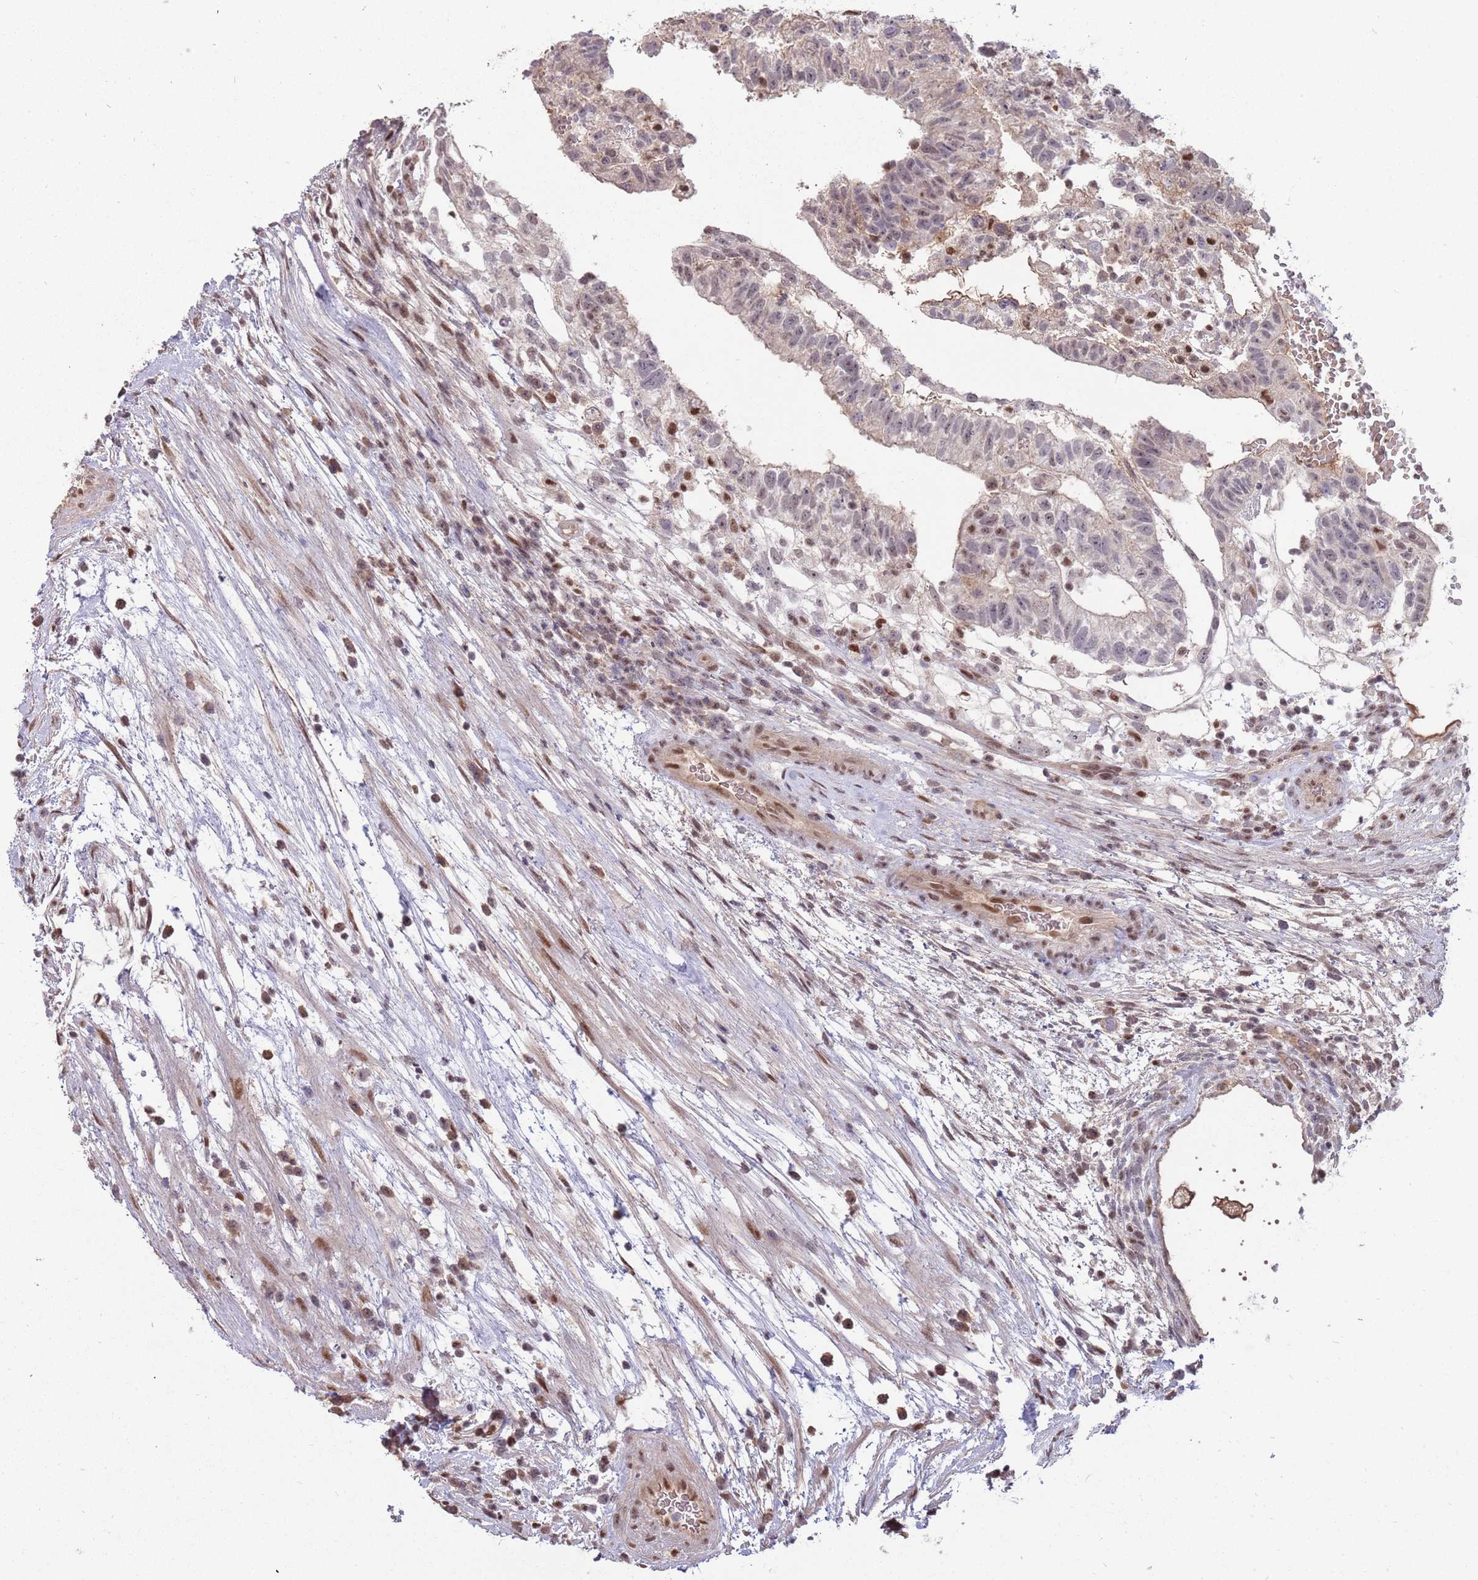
{"staining": {"intensity": "strong", "quantity": "<25%", "location": "cytoplasmic/membranous"}, "tissue": "testis cancer", "cell_type": "Tumor cells", "image_type": "cancer", "snomed": [{"axis": "morphology", "description": "Normal tissue, NOS"}, {"axis": "morphology", "description": "Carcinoma, Embryonal, NOS"}, {"axis": "topography", "description": "Testis"}], "caption": "Protein expression analysis of testis cancer reveals strong cytoplasmic/membranous positivity in about <25% of tumor cells.", "gene": "ZBTB7A", "patient": {"sex": "male", "age": 32}}